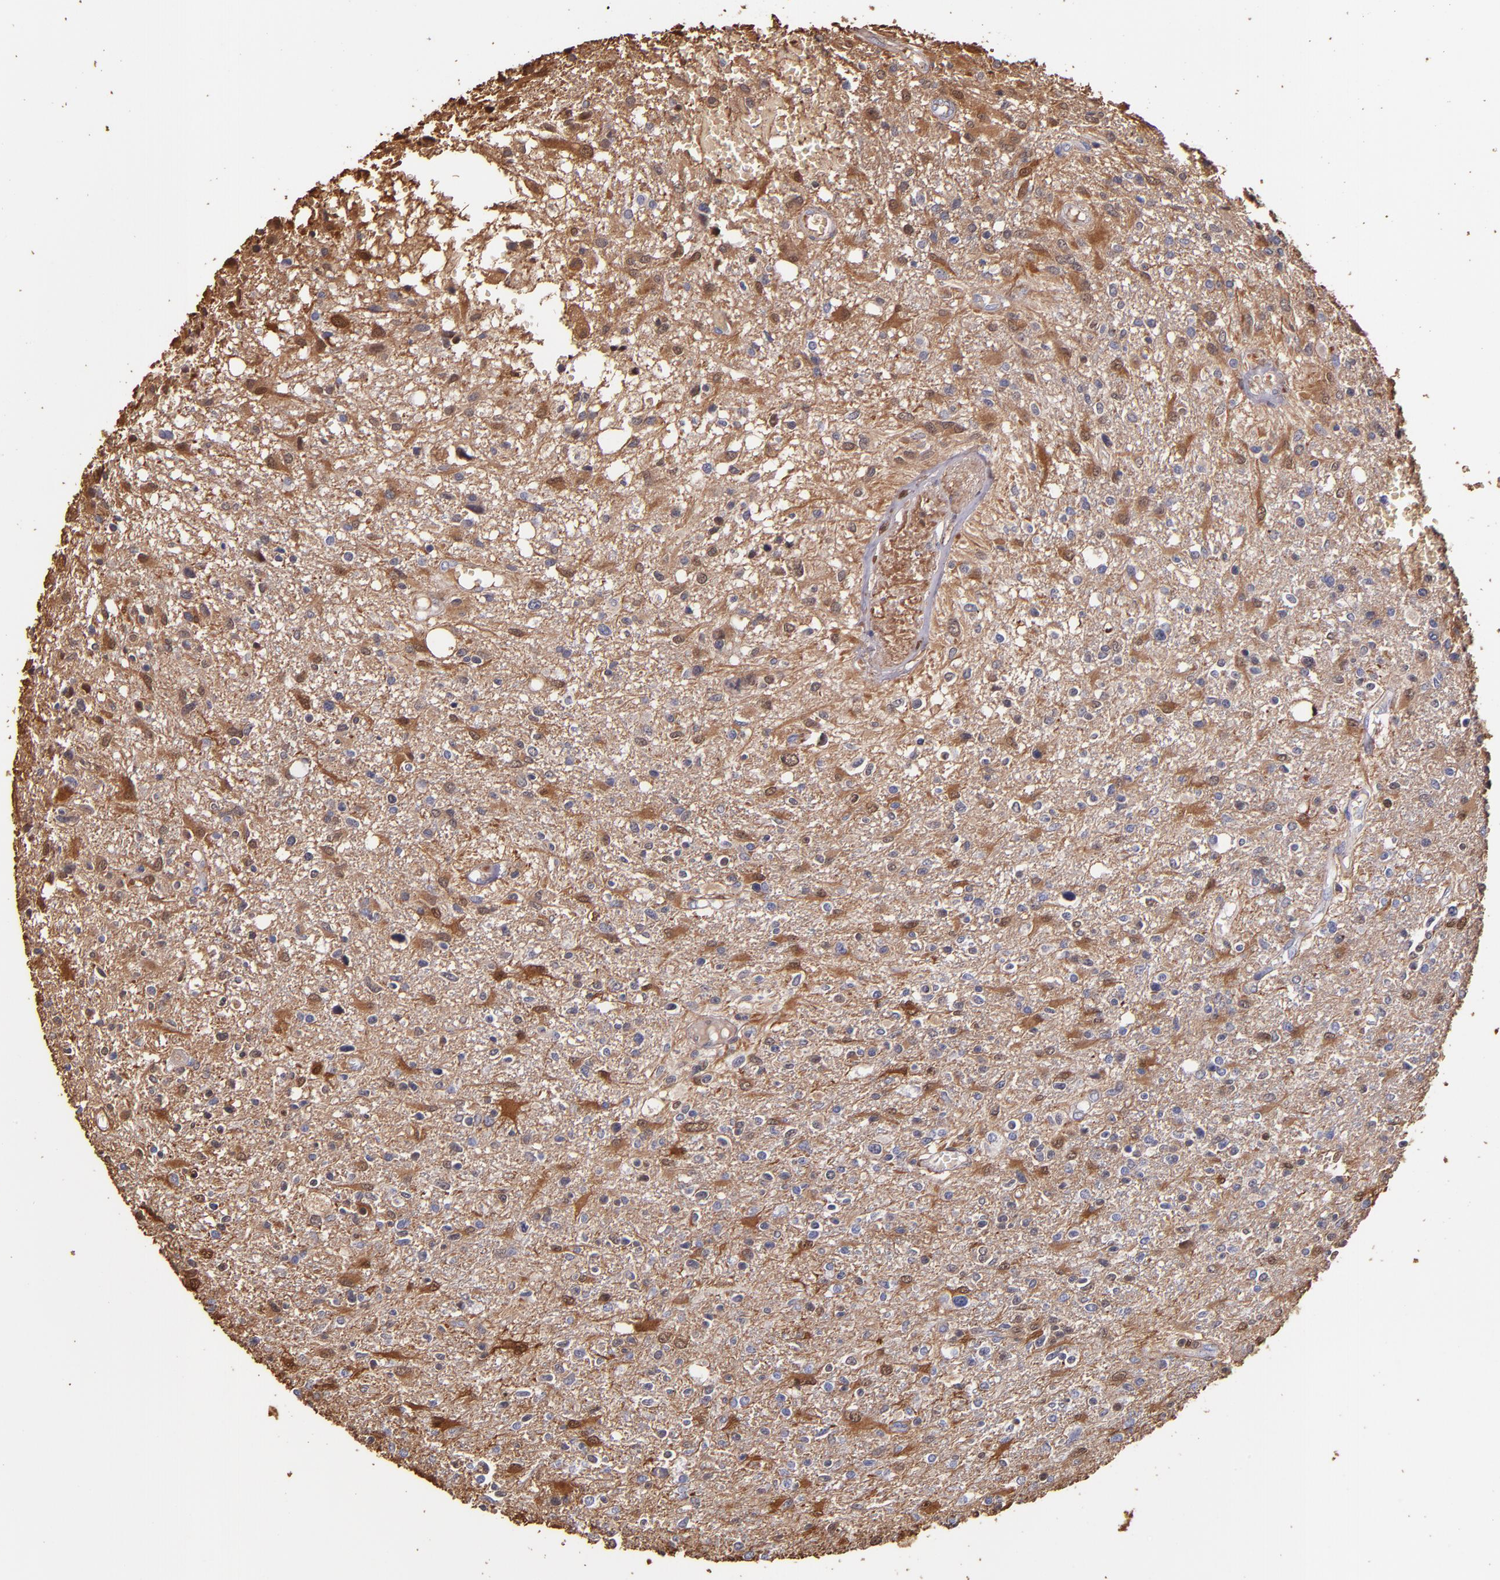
{"staining": {"intensity": "moderate", "quantity": "<25%", "location": "cytoplasmic/membranous,nuclear"}, "tissue": "glioma", "cell_type": "Tumor cells", "image_type": "cancer", "snomed": [{"axis": "morphology", "description": "Glioma, malignant, High grade"}, {"axis": "topography", "description": "Cerebral cortex"}], "caption": "Approximately <25% of tumor cells in human malignant glioma (high-grade) show moderate cytoplasmic/membranous and nuclear protein expression as visualized by brown immunohistochemical staining.", "gene": "S100A6", "patient": {"sex": "male", "age": 76}}